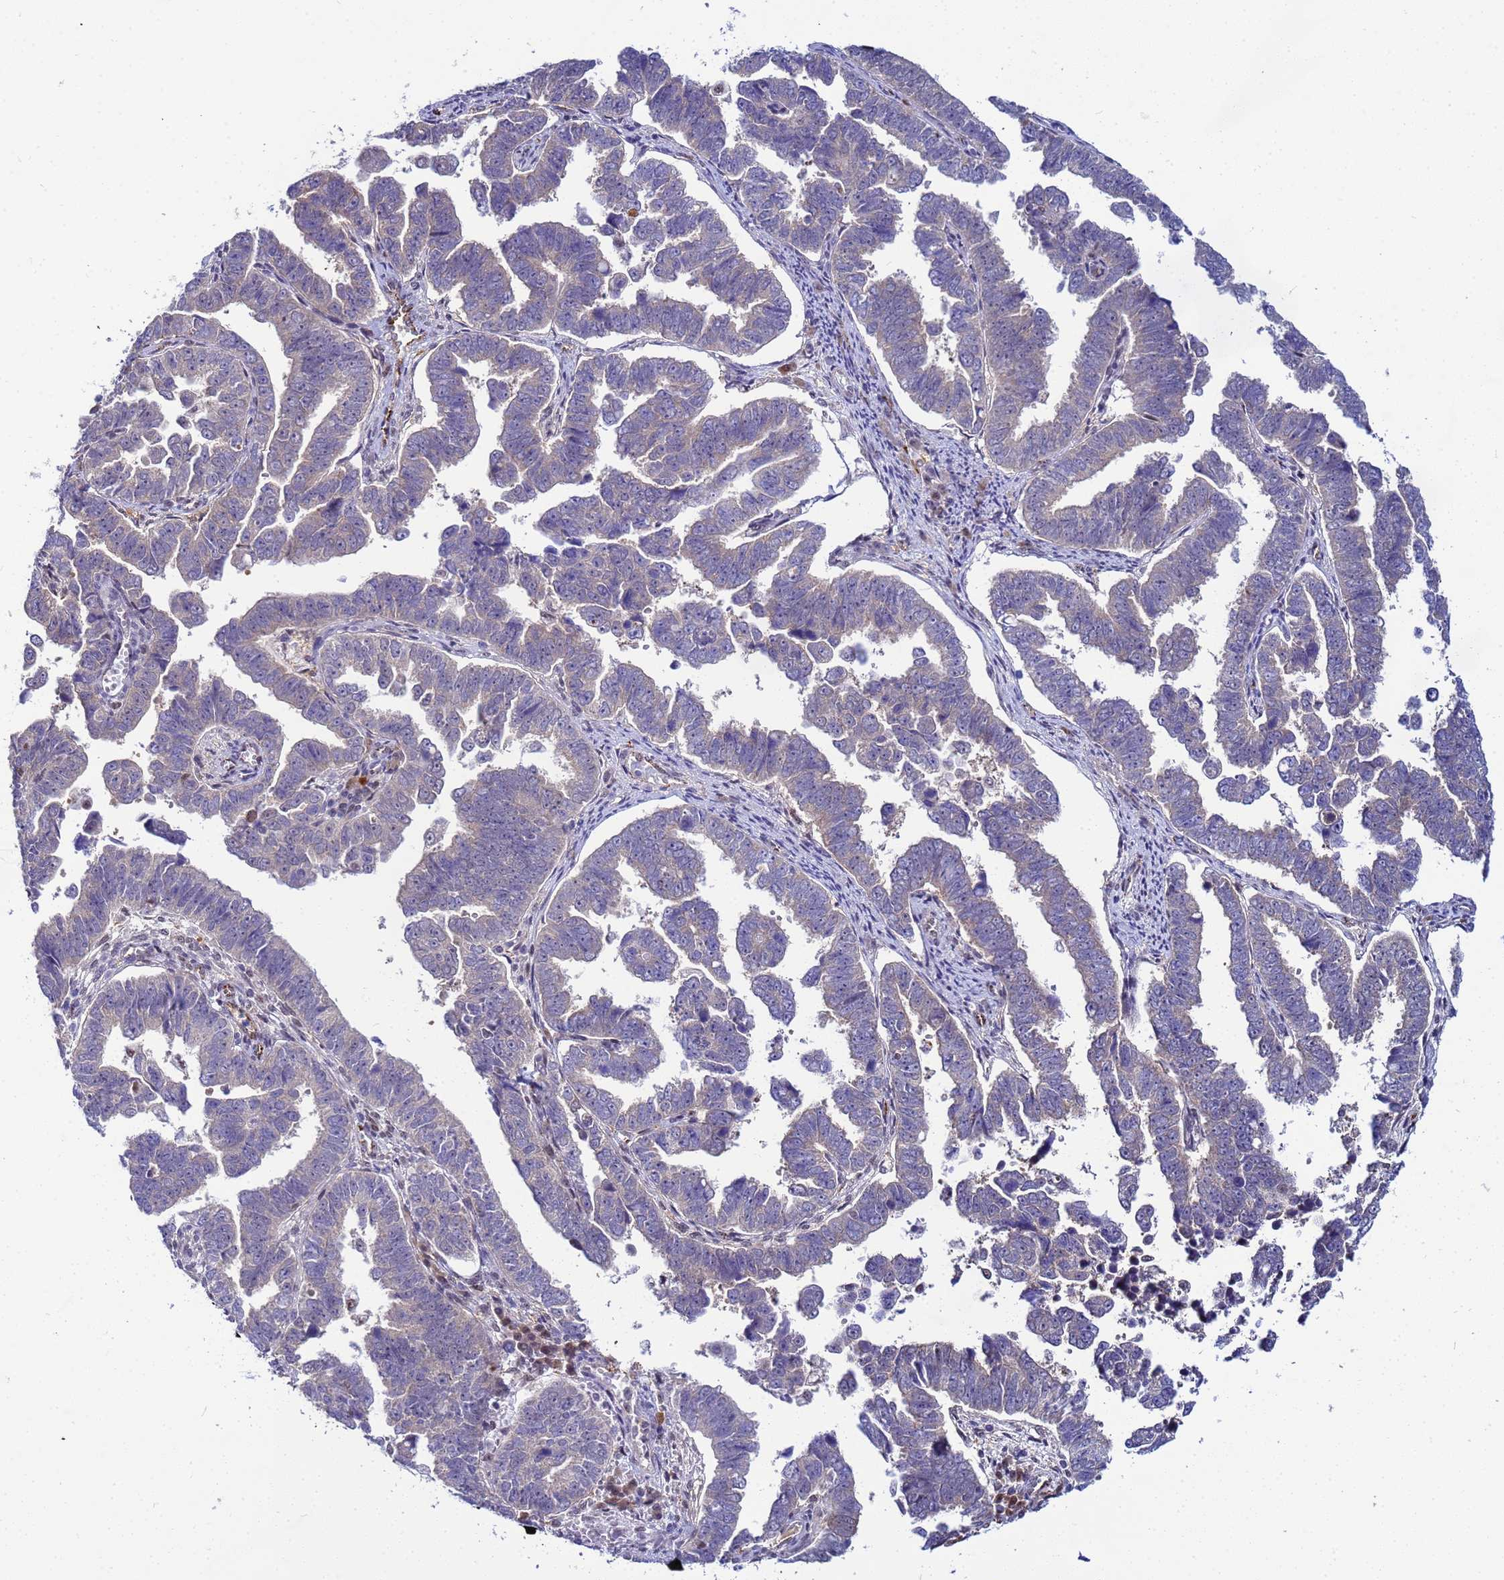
{"staining": {"intensity": "weak", "quantity": "<25%", "location": "cytoplasmic/membranous"}, "tissue": "endometrial cancer", "cell_type": "Tumor cells", "image_type": "cancer", "snomed": [{"axis": "morphology", "description": "Adenocarcinoma, NOS"}, {"axis": "topography", "description": "Endometrium"}], "caption": "A high-resolution photomicrograph shows immunohistochemistry staining of endometrial cancer (adenocarcinoma), which demonstrates no significant expression in tumor cells. Brightfield microscopy of immunohistochemistry stained with DAB (3,3'-diaminobenzidine) (brown) and hematoxylin (blue), captured at high magnification.", "gene": "SLC25A37", "patient": {"sex": "female", "age": 75}}